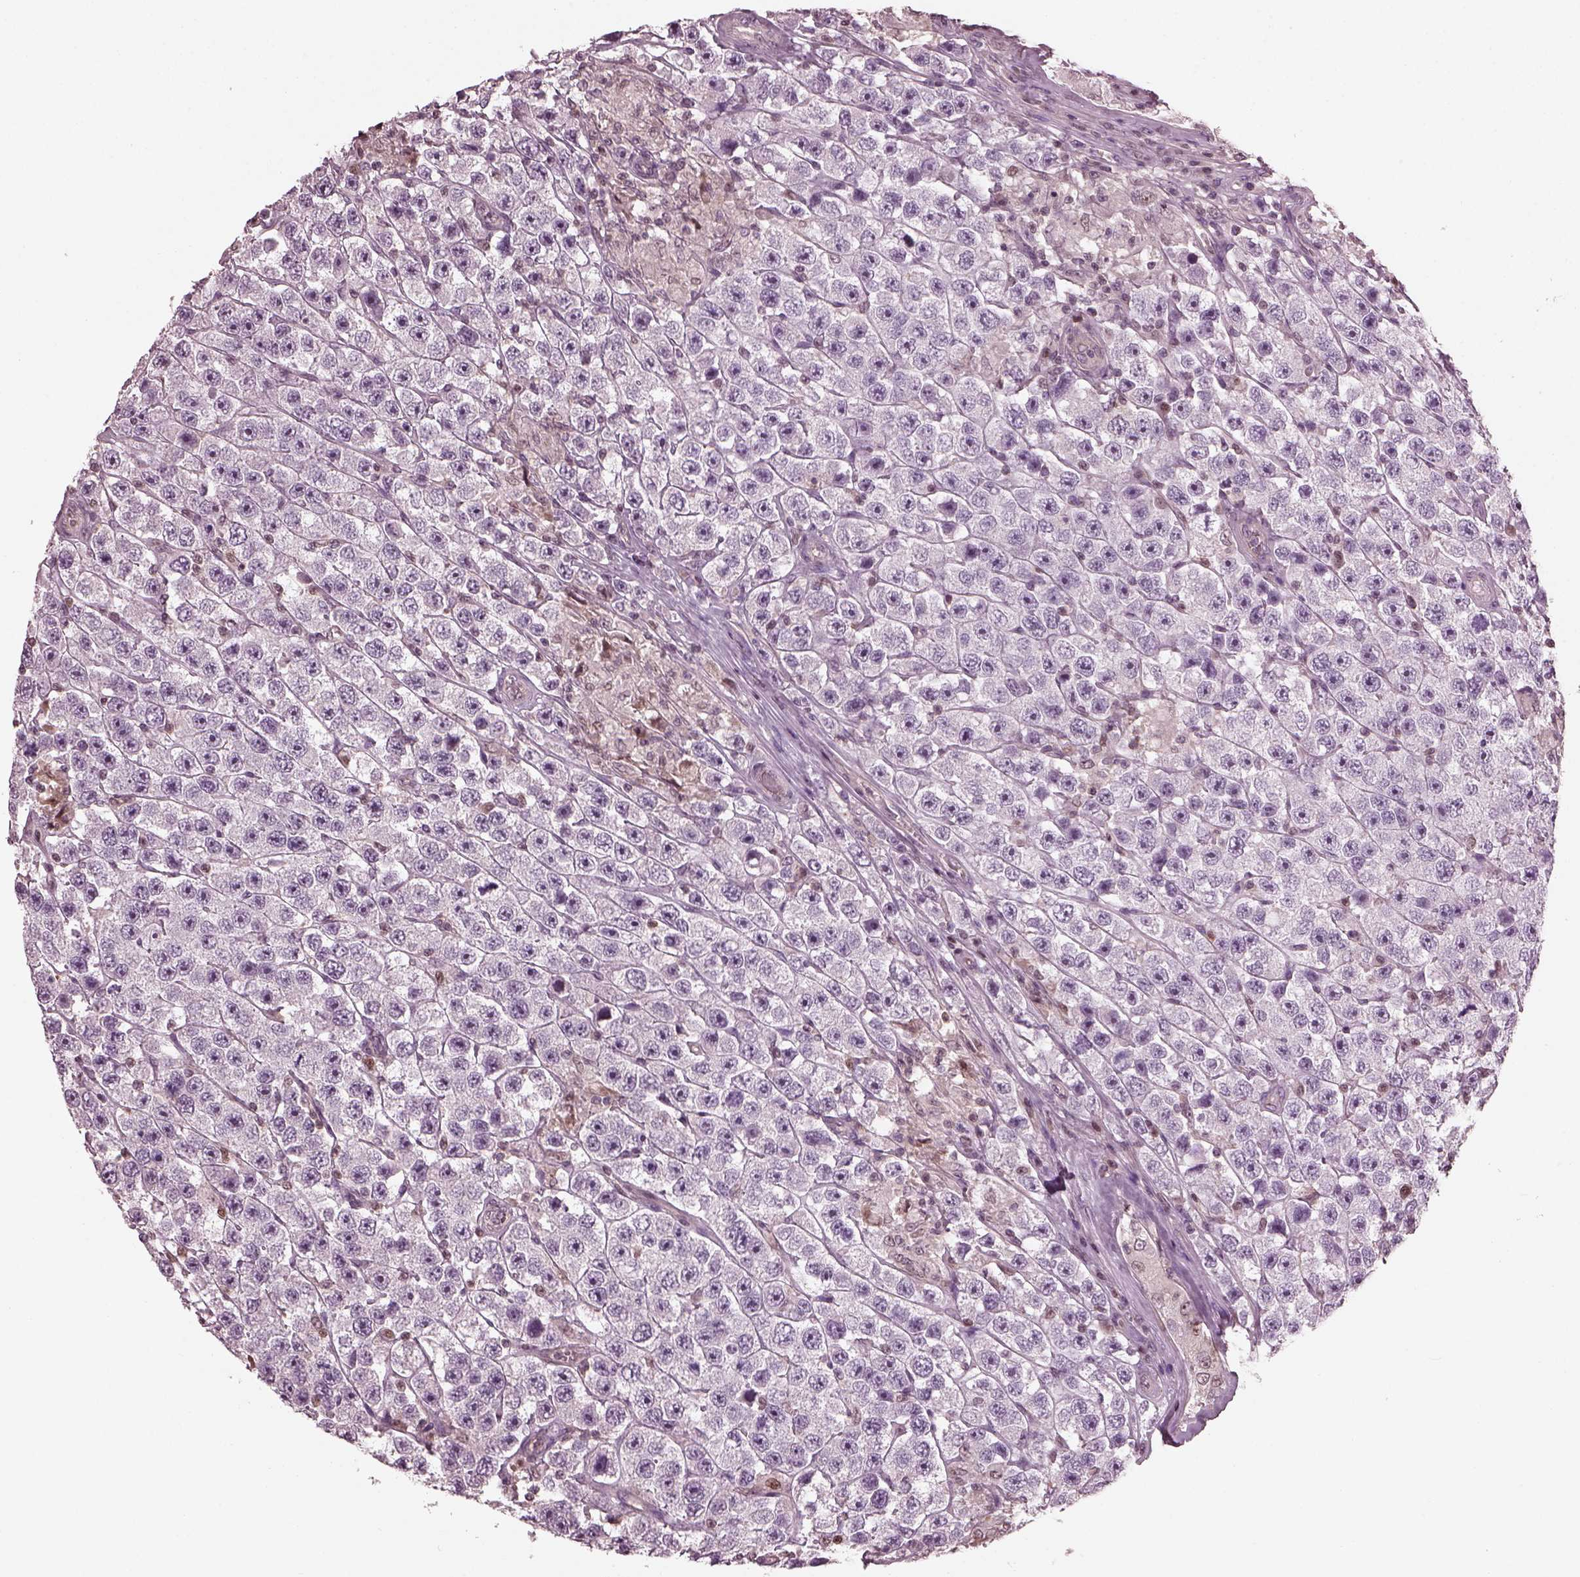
{"staining": {"intensity": "negative", "quantity": "none", "location": "none"}, "tissue": "testis cancer", "cell_type": "Tumor cells", "image_type": "cancer", "snomed": [{"axis": "morphology", "description": "Seminoma, NOS"}, {"axis": "topography", "description": "Testis"}], "caption": "Immunohistochemical staining of human testis cancer (seminoma) shows no significant expression in tumor cells.", "gene": "BFSP1", "patient": {"sex": "male", "age": 45}}